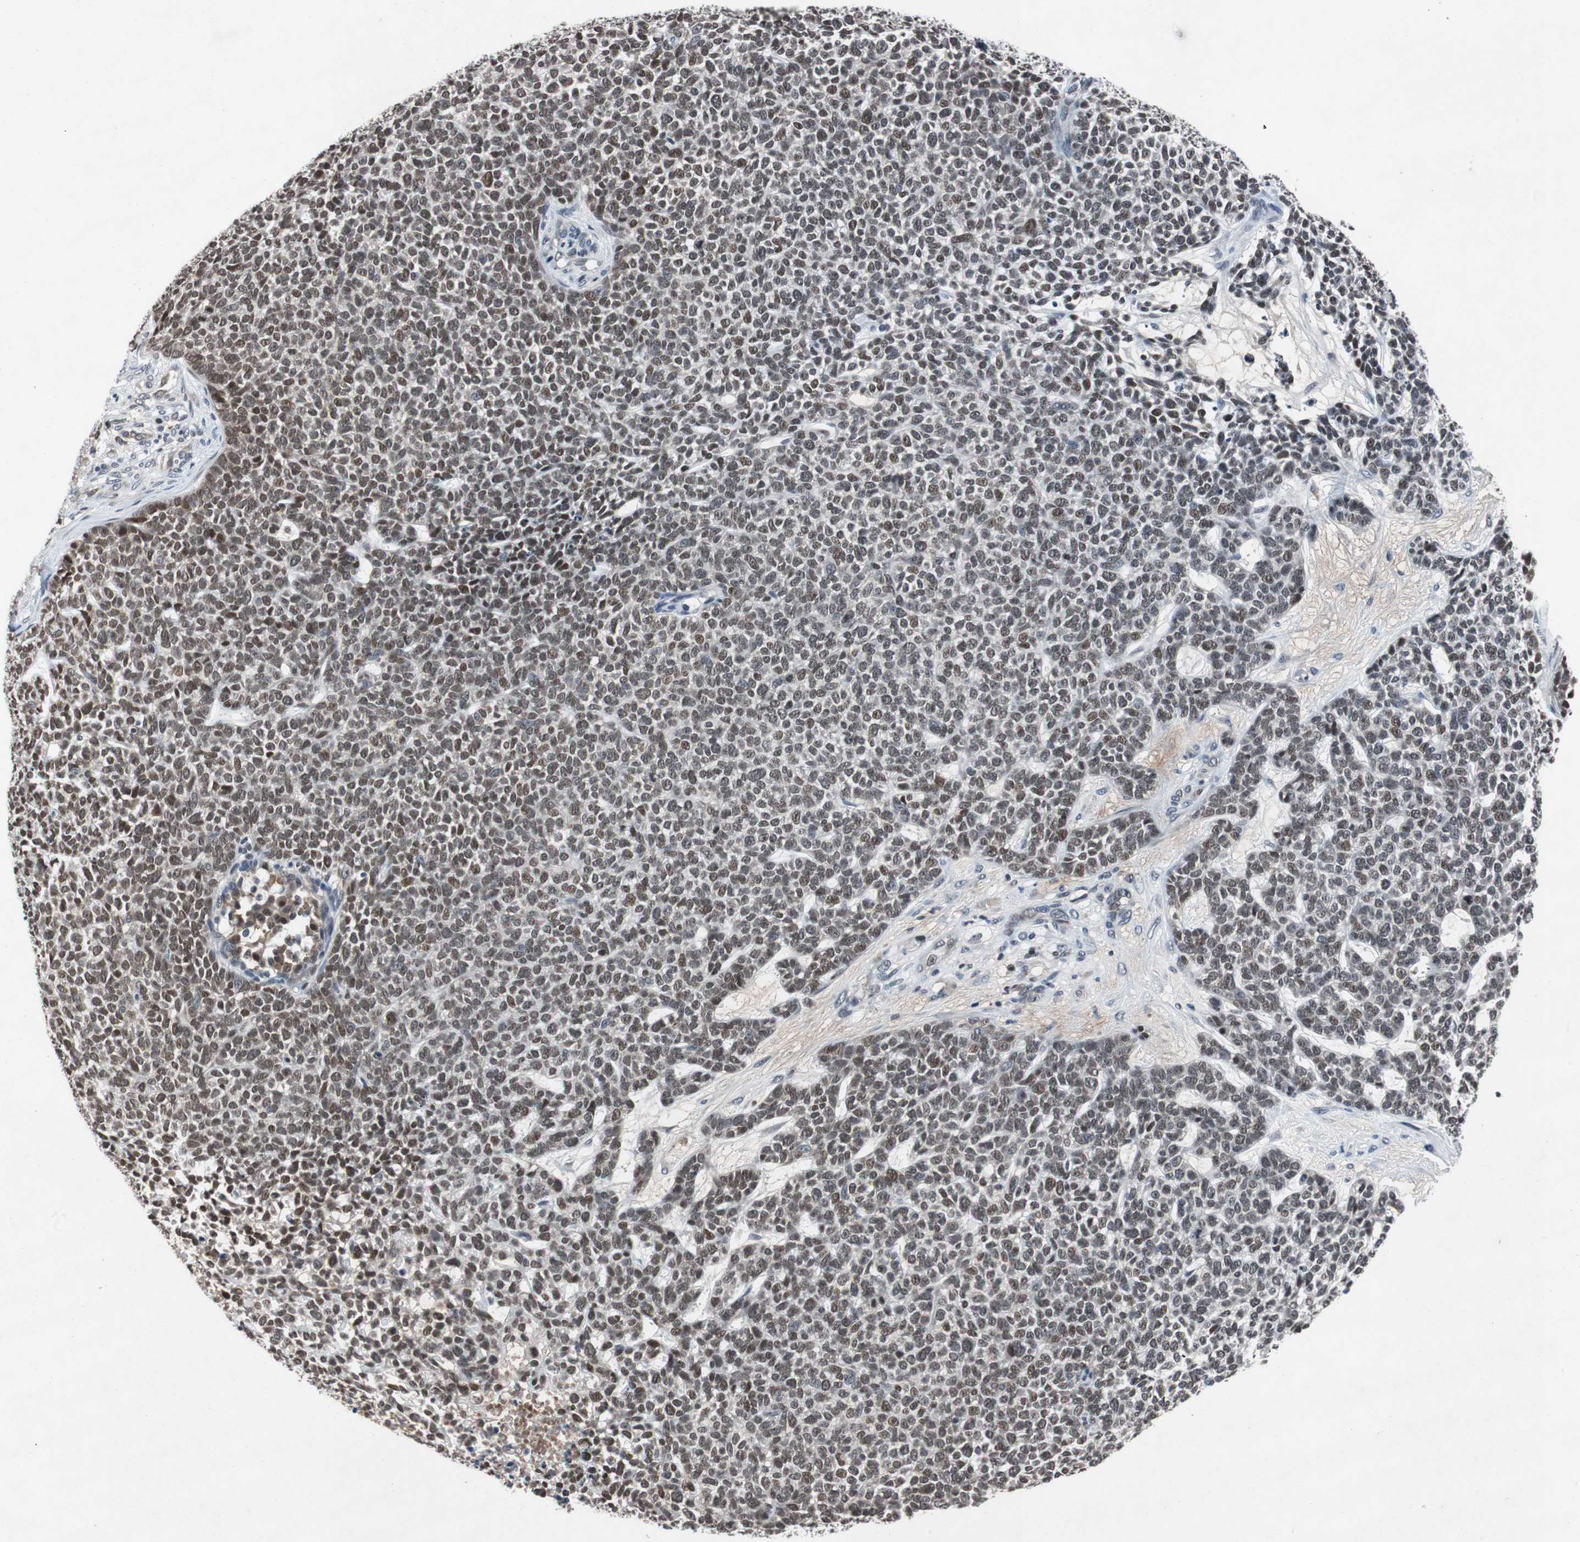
{"staining": {"intensity": "moderate", "quantity": ">75%", "location": "nuclear"}, "tissue": "skin cancer", "cell_type": "Tumor cells", "image_type": "cancer", "snomed": [{"axis": "morphology", "description": "Basal cell carcinoma"}, {"axis": "topography", "description": "Skin"}], "caption": "There is medium levels of moderate nuclear expression in tumor cells of skin cancer, as demonstrated by immunohistochemical staining (brown color).", "gene": "TP63", "patient": {"sex": "female", "age": 84}}